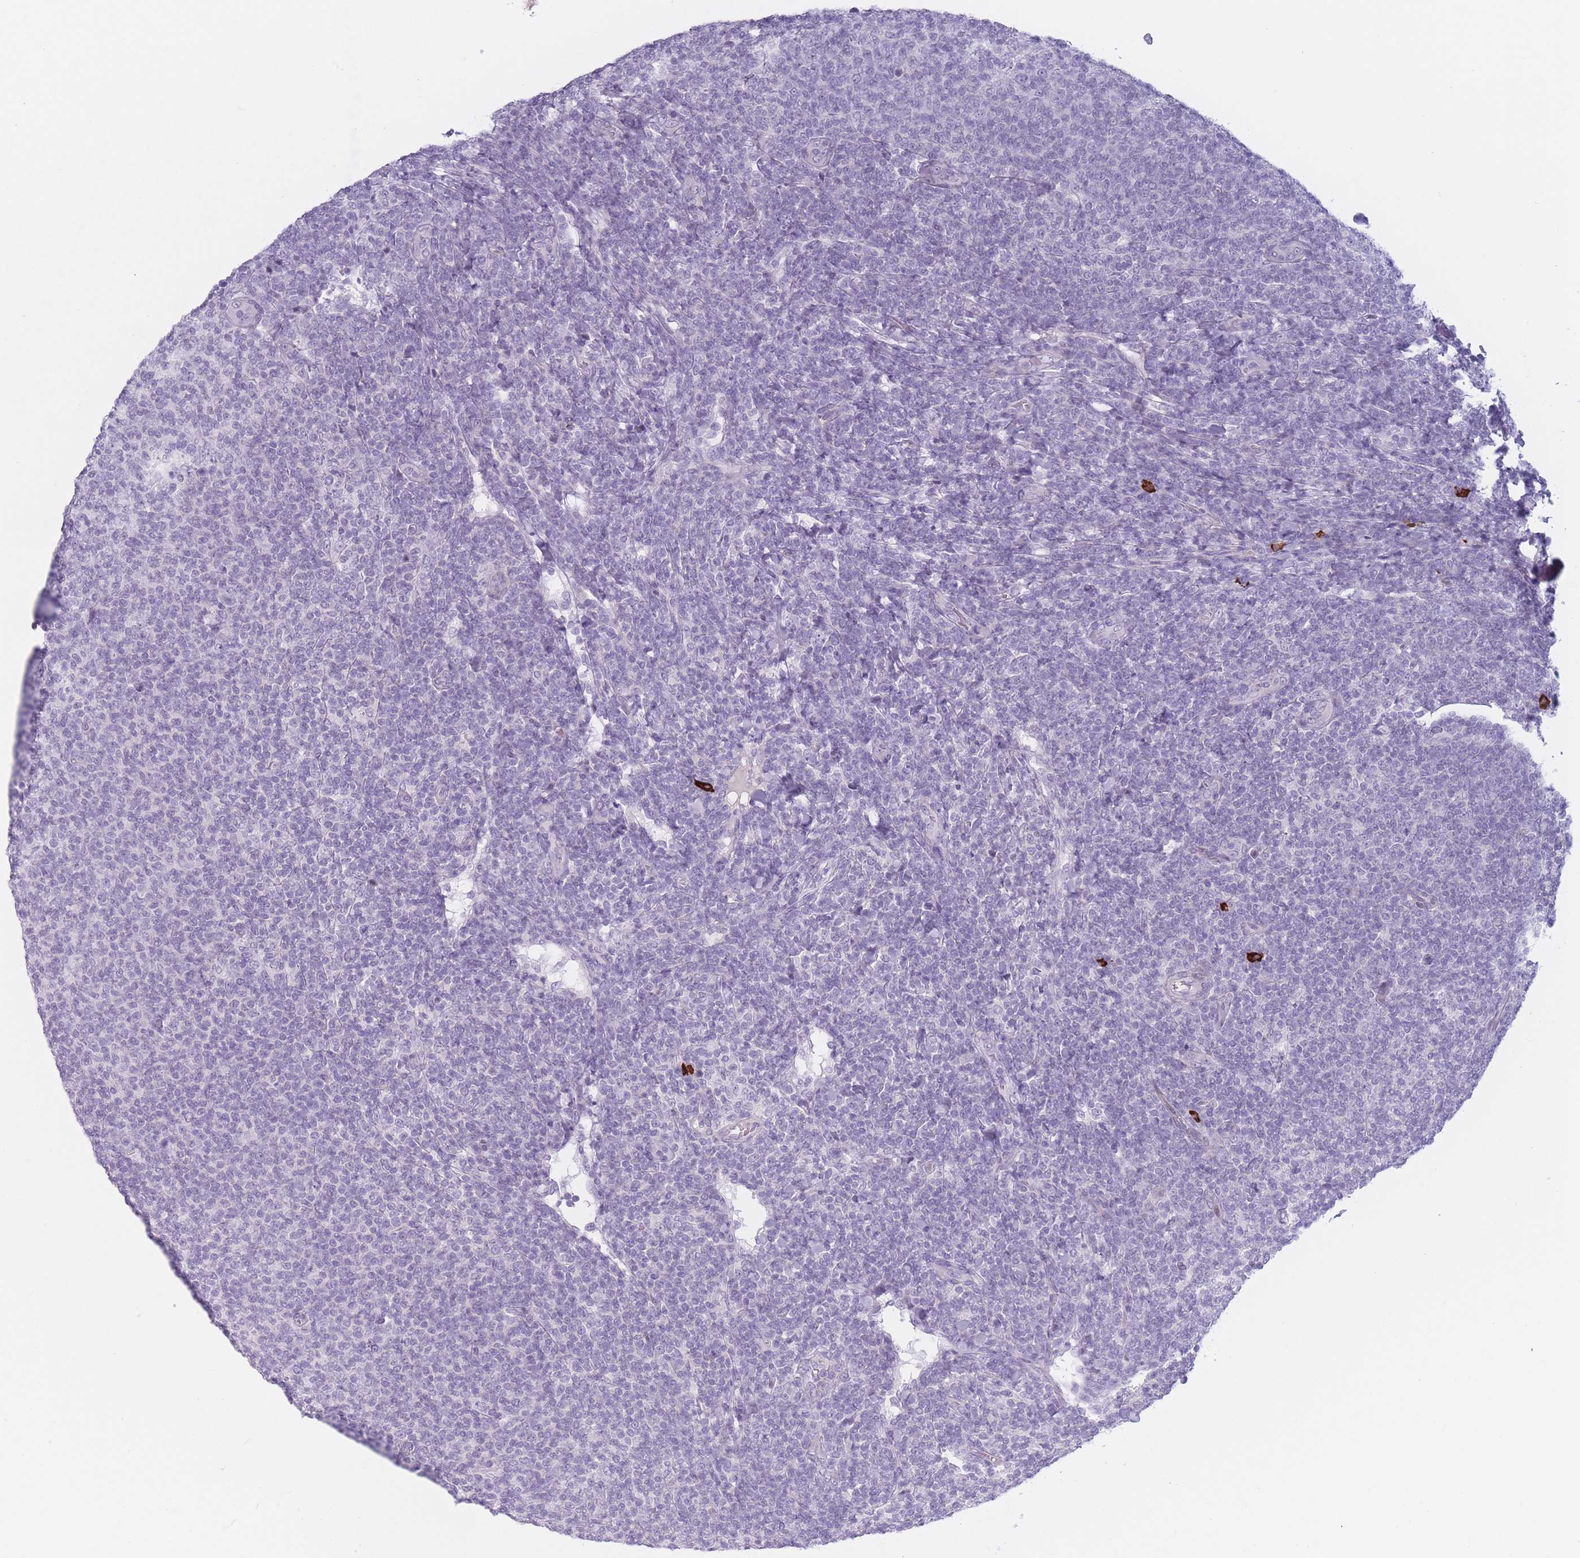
{"staining": {"intensity": "negative", "quantity": "none", "location": "none"}, "tissue": "lymphoma", "cell_type": "Tumor cells", "image_type": "cancer", "snomed": [{"axis": "morphology", "description": "Malignant lymphoma, non-Hodgkin's type, Low grade"}, {"axis": "topography", "description": "Lymph node"}], "caption": "The immunohistochemistry (IHC) micrograph has no significant expression in tumor cells of lymphoma tissue.", "gene": "PLEKHG2", "patient": {"sex": "male", "age": 66}}